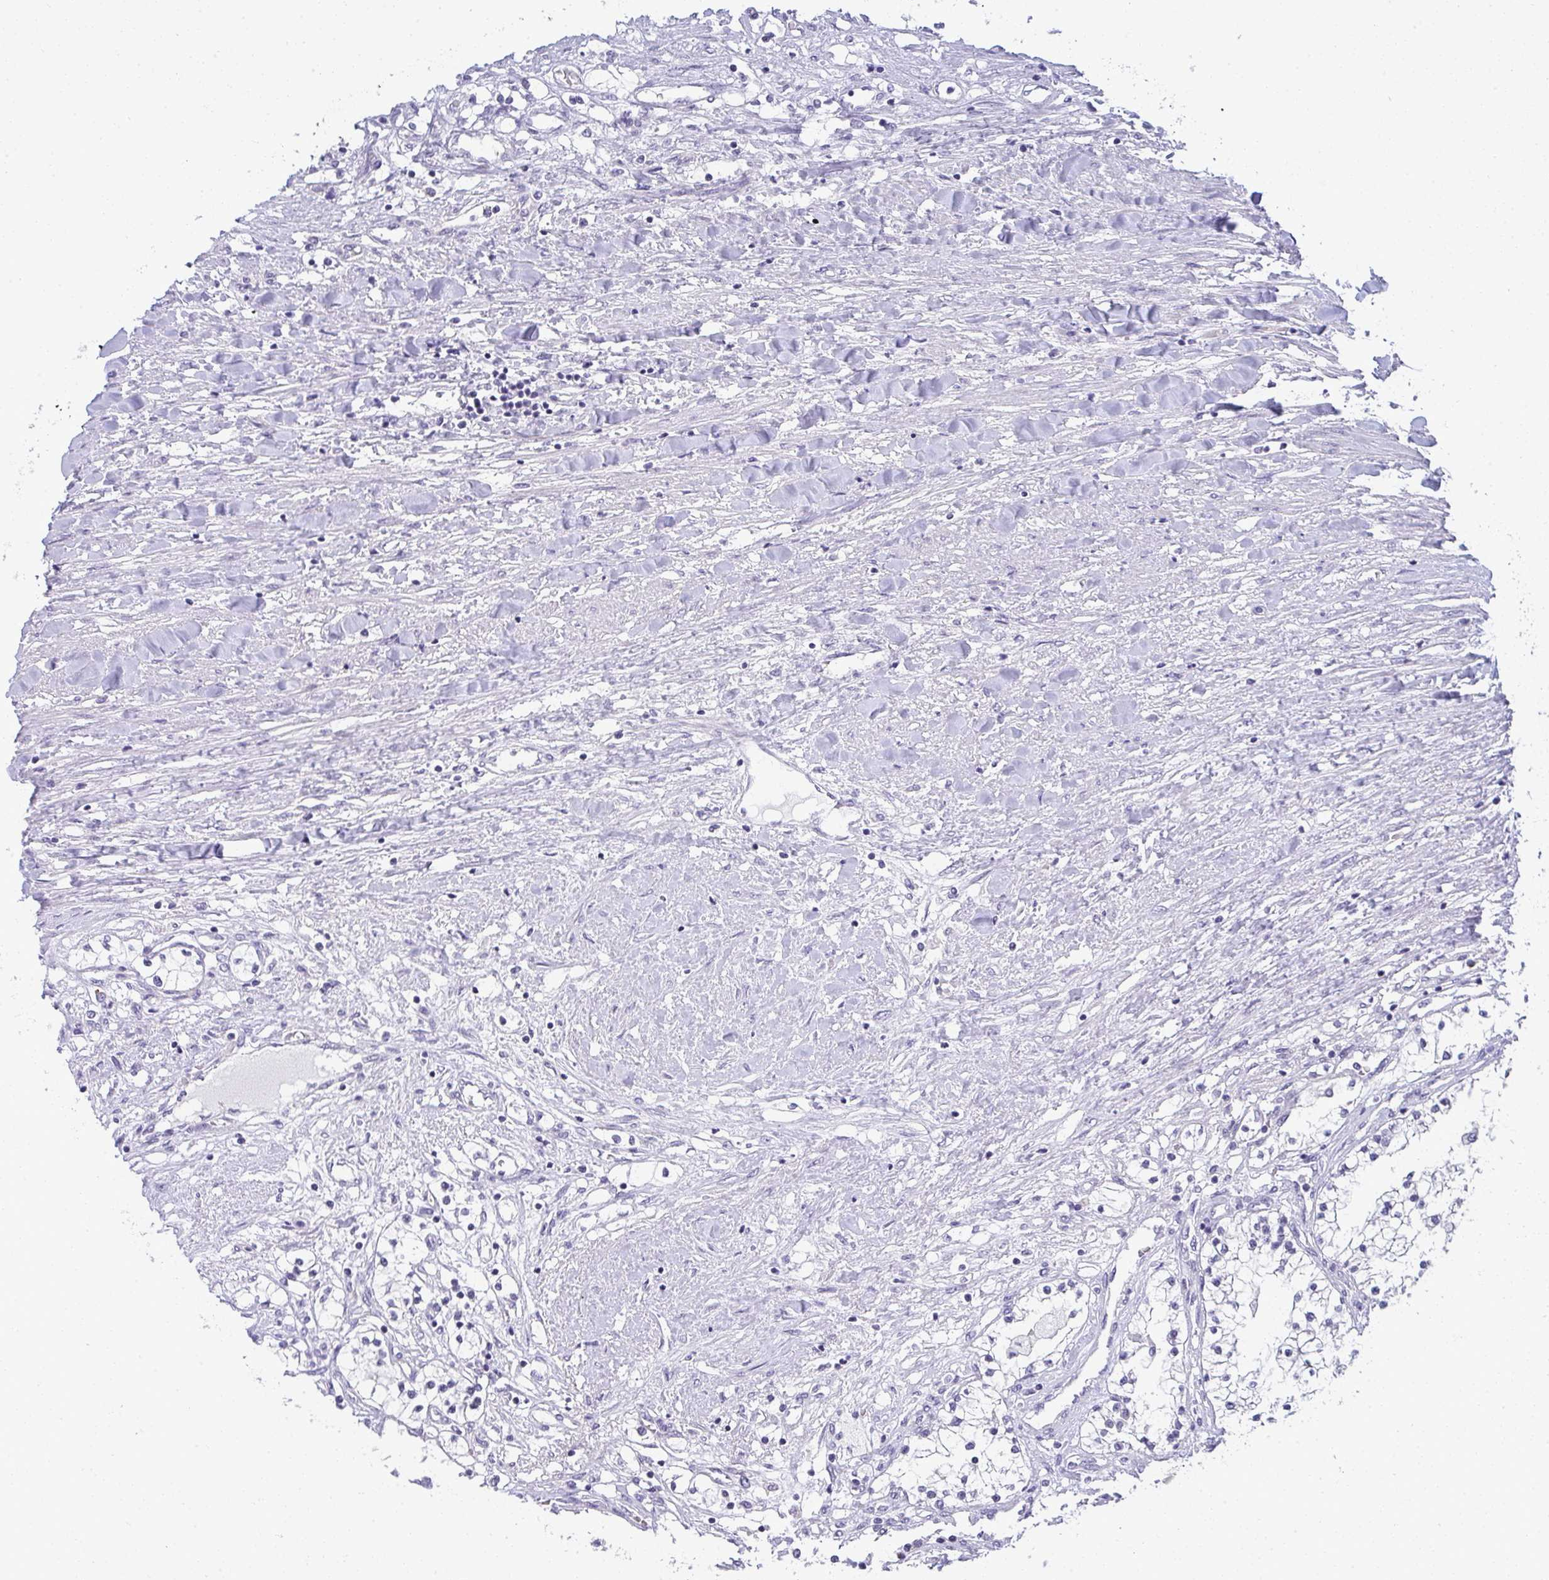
{"staining": {"intensity": "negative", "quantity": "none", "location": "none"}, "tissue": "renal cancer", "cell_type": "Tumor cells", "image_type": "cancer", "snomed": [{"axis": "morphology", "description": "Adenocarcinoma, NOS"}, {"axis": "topography", "description": "Kidney"}], "caption": "Immunohistochemistry photomicrograph of neoplastic tissue: renal cancer (adenocarcinoma) stained with DAB (3,3'-diaminobenzidine) displays no significant protein expression in tumor cells.", "gene": "TMEM82", "patient": {"sex": "male", "age": 68}}